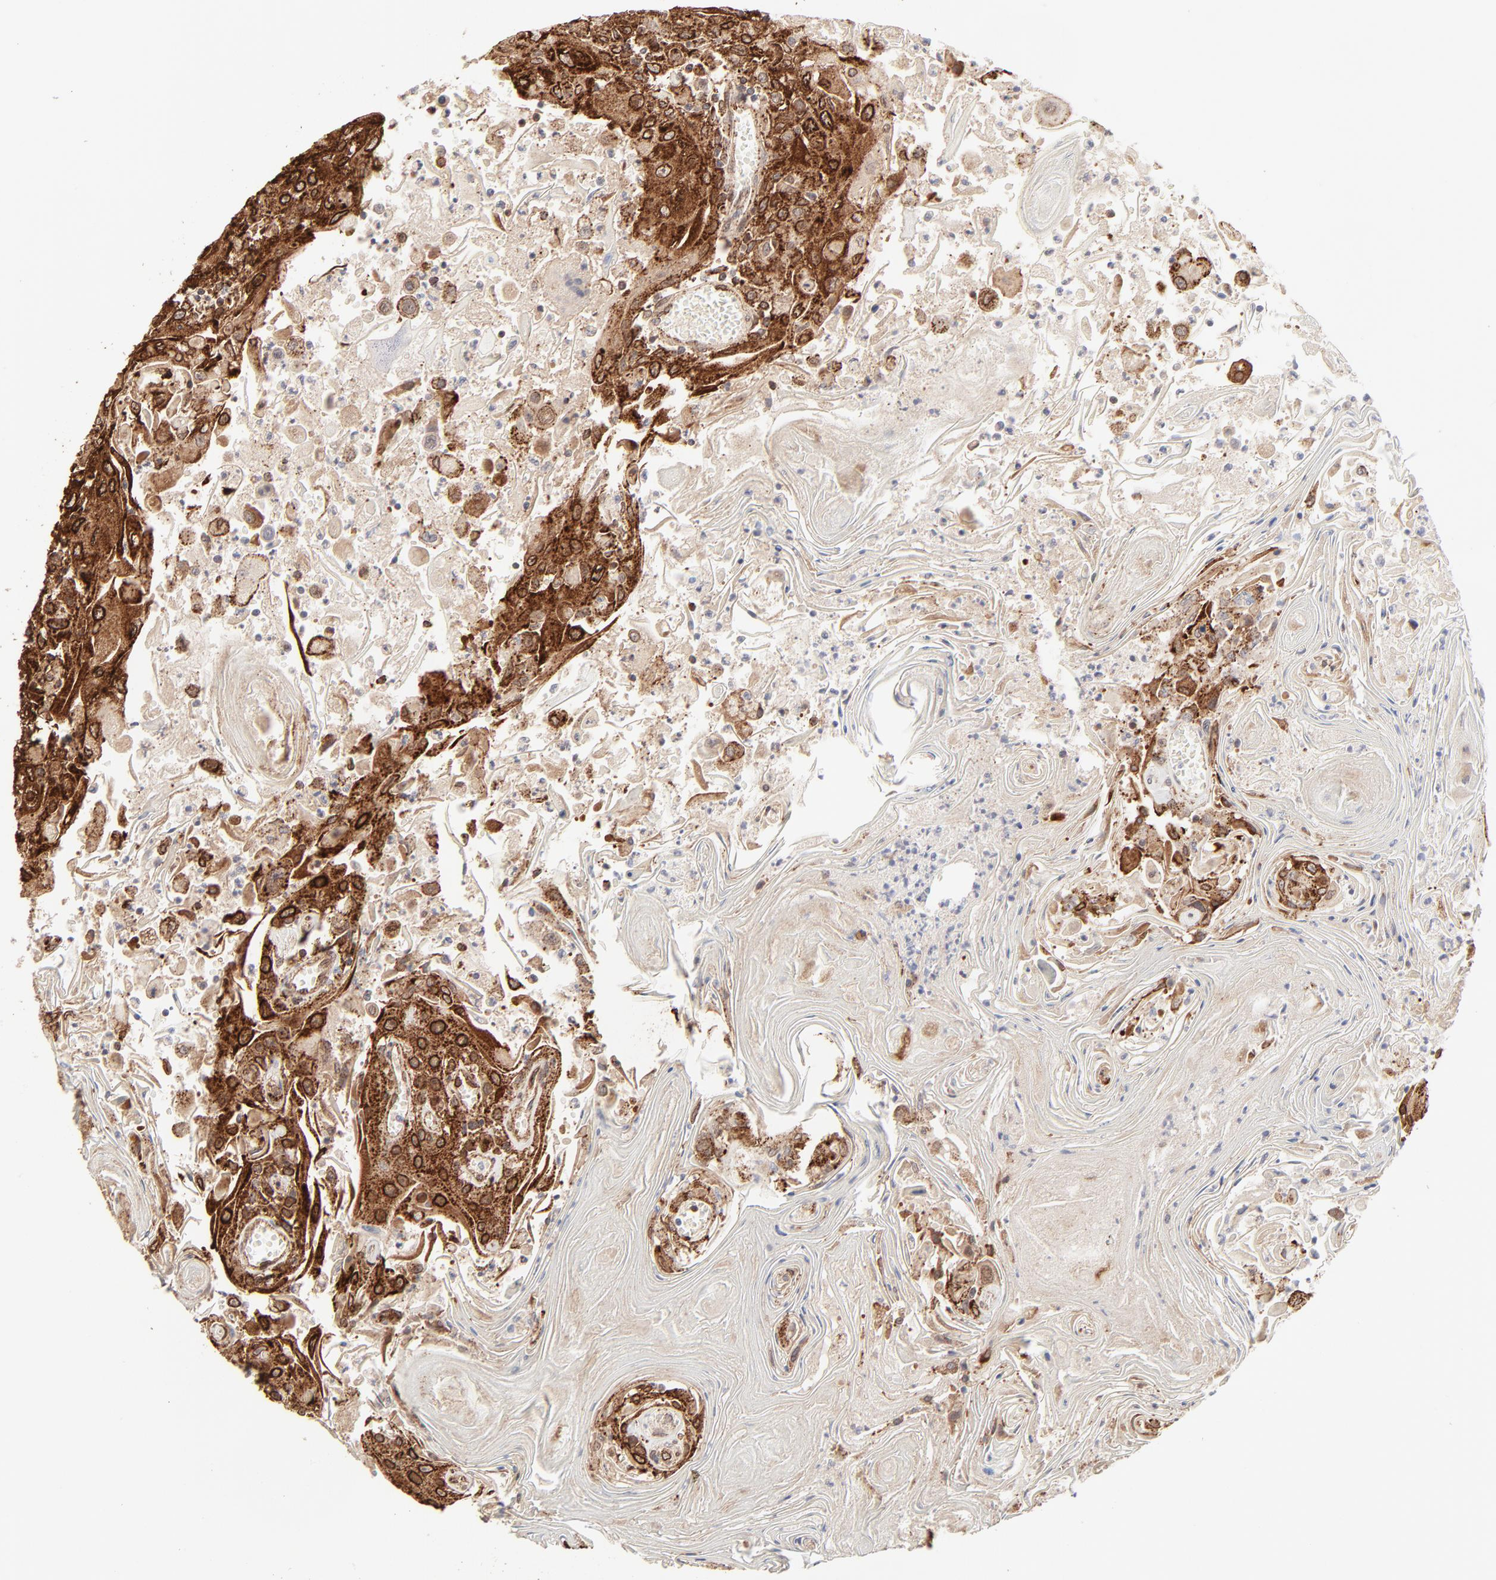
{"staining": {"intensity": "strong", "quantity": ">75%", "location": "cytoplasmic/membranous"}, "tissue": "head and neck cancer", "cell_type": "Tumor cells", "image_type": "cancer", "snomed": [{"axis": "morphology", "description": "Squamous cell carcinoma, NOS"}, {"axis": "topography", "description": "Oral tissue"}, {"axis": "topography", "description": "Head-Neck"}], "caption": "A high-resolution histopathology image shows IHC staining of squamous cell carcinoma (head and neck), which displays strong cytoplasmic/membranous expression in approximately >75% of tumor cells.", "gene": "CDK6", "patient": {"sex": "female", "age": 76}}